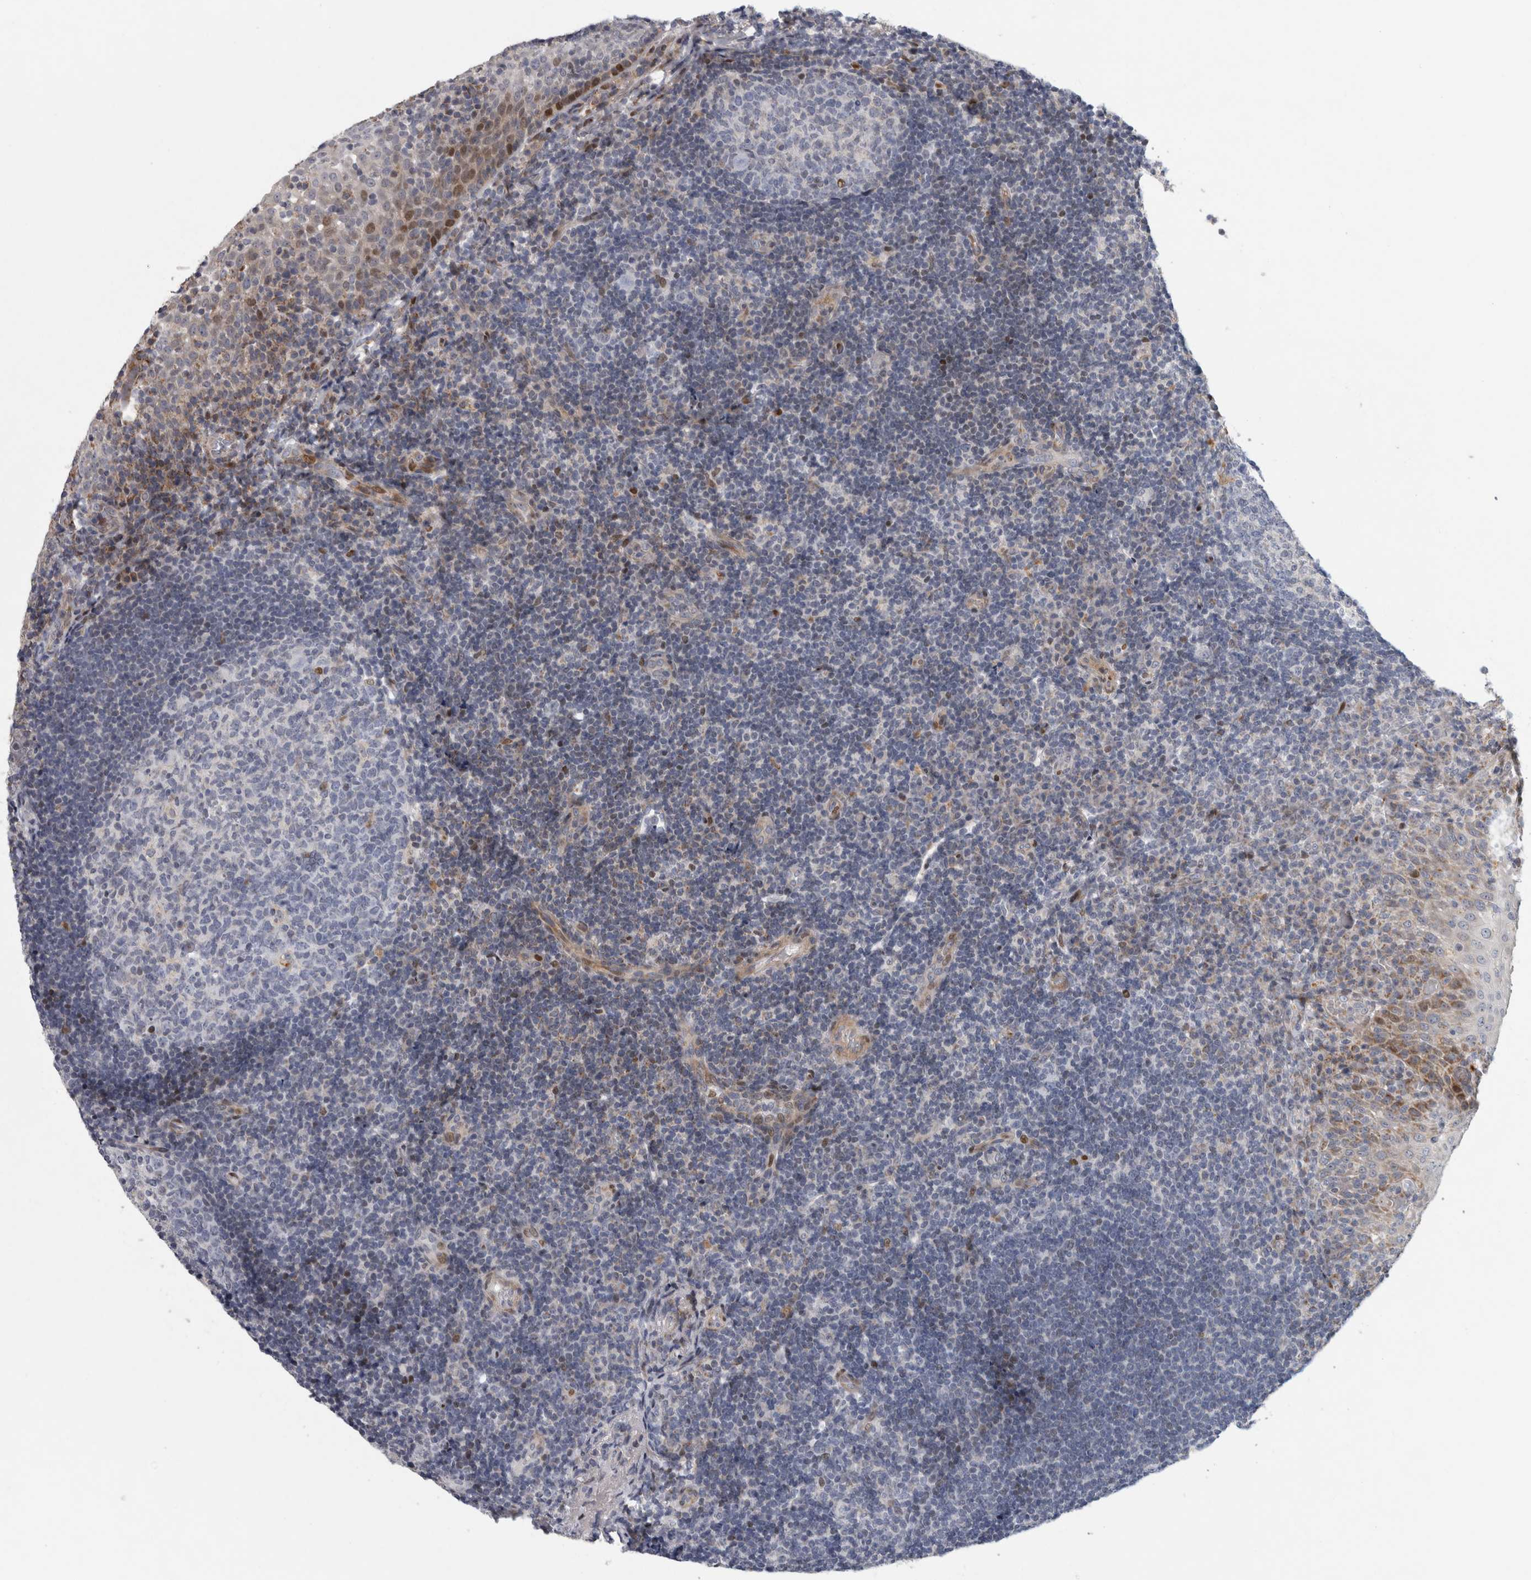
{"staining": {"intensity": "negative", "quantity": "none", "location": "none"}, "tissue": "tonsil", "cell_type": "Germinal center cells", "image_type": "normal", "snomed": [{"axis": "morphology", "description": "Normal tissue, NOS"}, {"axis": "topography", "description": "Tonsil"}], "caption": "An image of tonsil stained for a protein demonstrates no brown staining in germinal center cells.", "gene": "RBM48", "patient": {"sex": "female", "age": 40}}